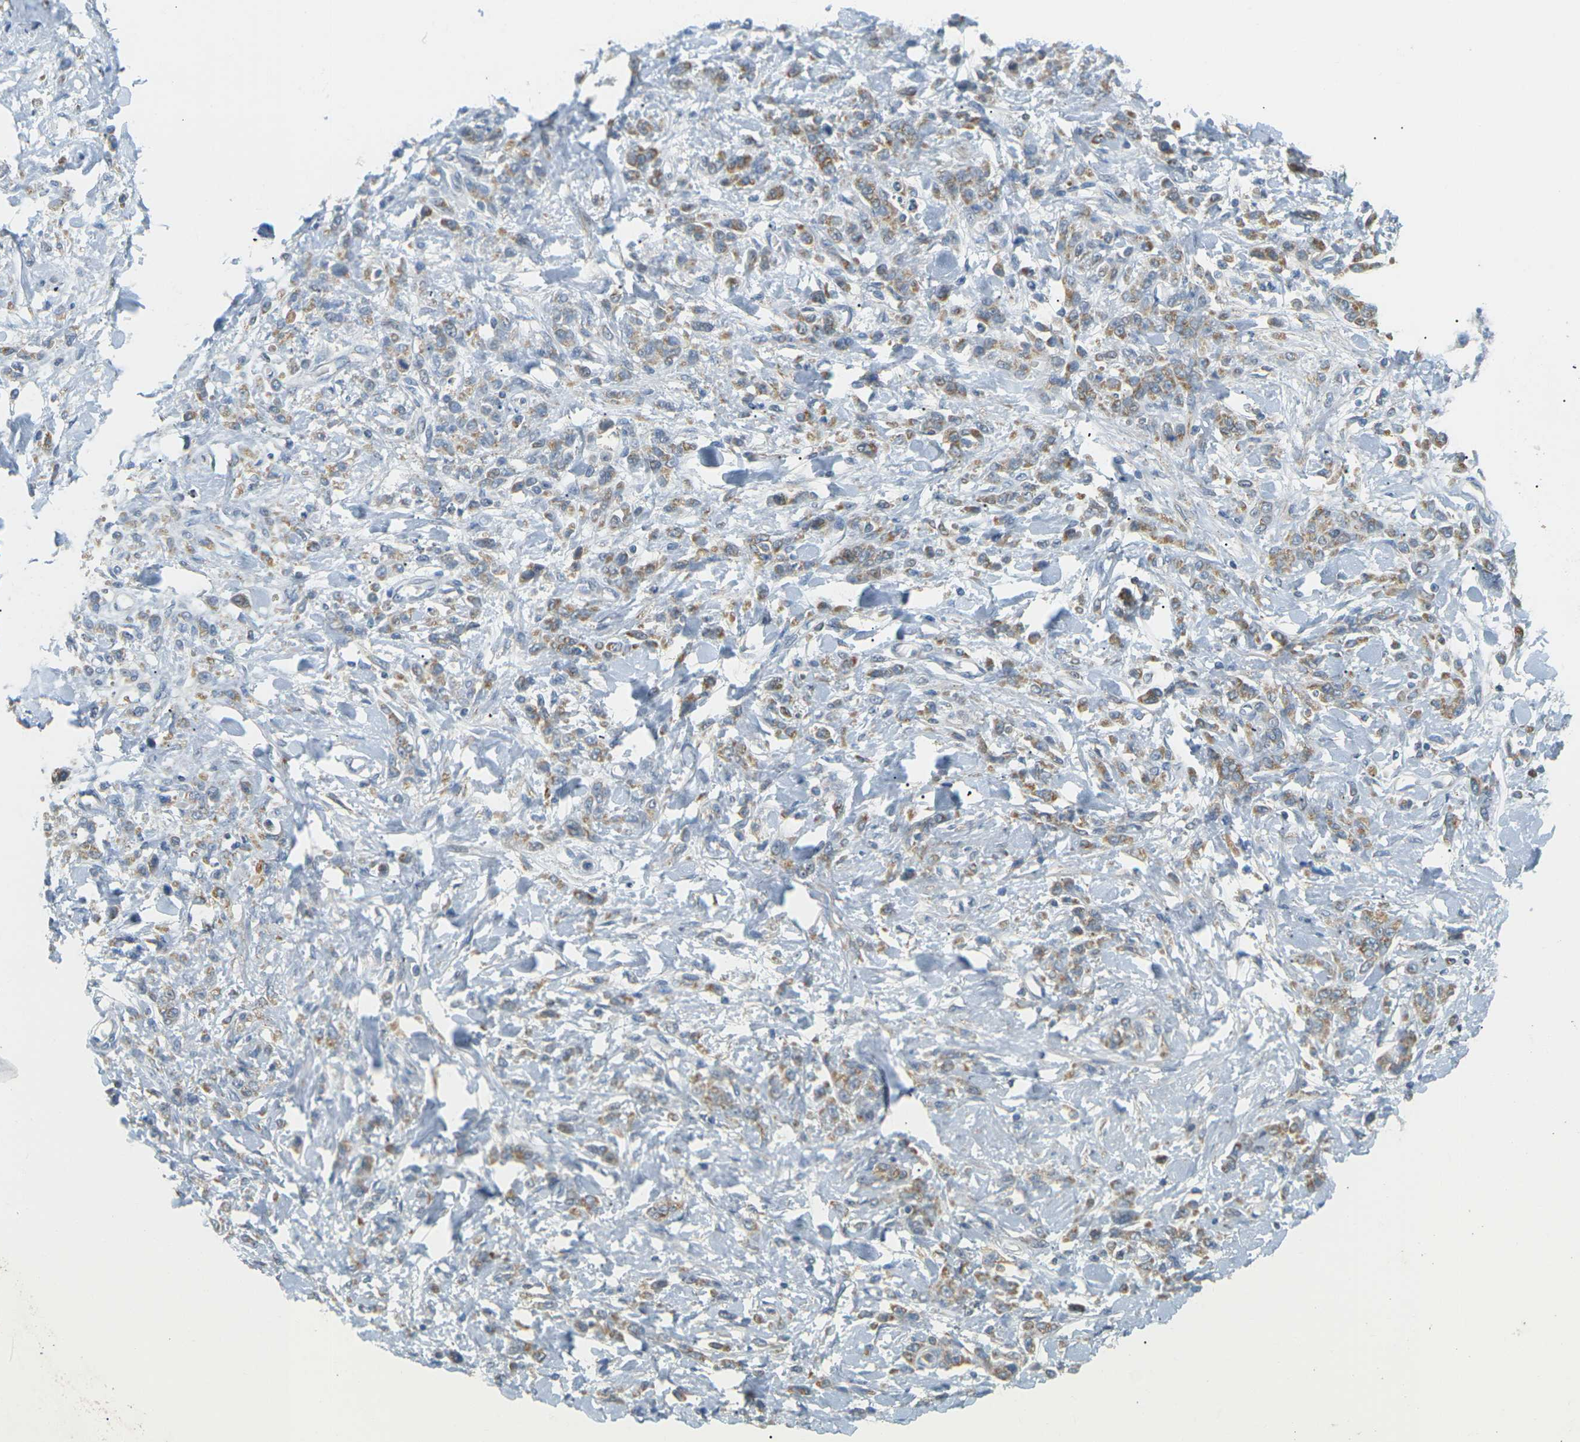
{"staining": {"intensity": "moderate", "quantity": ">75%", "location": "cytoplasmic/membranous"}, "tissue": "stomach cancer", "cell_type": "Tumor cells", "image_type": "cancer", "snomed": [{"axis": "morphology", "description": "Normal tissue, NOS"}, {"axis": "morphology", "description": "Adenocarcinoma, NOS"}, {"axis": "topography", "description": "Stomach"}], "caption": "IHC histopathology image of neoplastic tissue: human adenocarcinoma (stomach) stained using IHC displays medium levels of moderate protein expression localized specifically in the cytoplasmic/membranous of tumor cells, appearing as a cytoplasmic/membranous brown color.", "gene": "CD300E", "patient": {"sex": "male", "age": 82}}